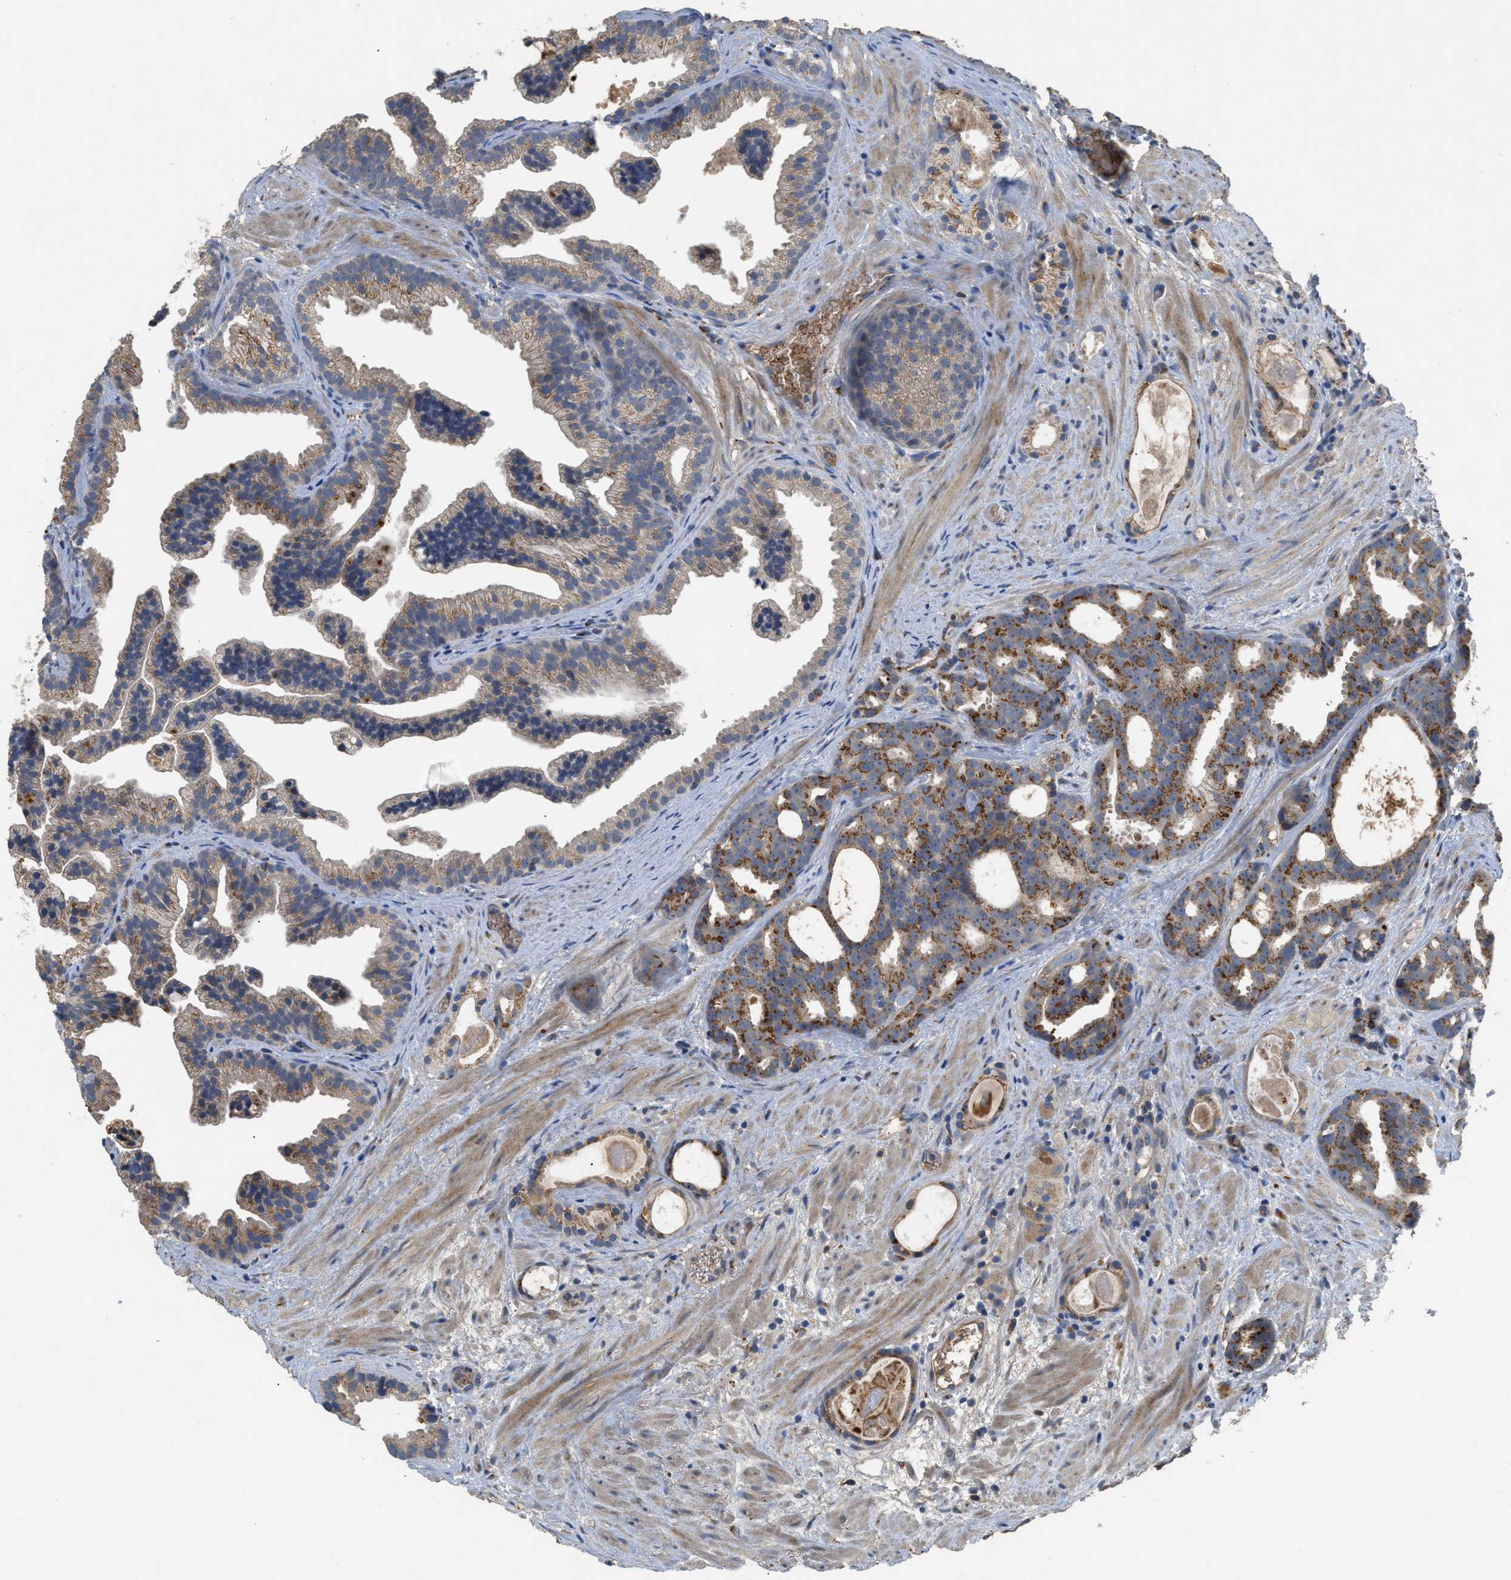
{"staining": {"intensity": "moderate", "quantity": ">75%", "location": "cytoplasmic/membranous"}, "tissue": "prostate cancer", "cell_type": "Tumor cells", "image_type": "cancer", "snomed": [{"axis": "morphology", "description": "Adenocarcinoma, Low grade"}, {"axis": "topography", "description": "Prostate"}], "caption": "IHC staining of low-grade adenocarcinoma (prostate), which shows medium levels of moderate cytoplasmic/membranous expression in approximately >75% of tumor cells indicating moderate cytoplasmic/membranous protein positivity. The staining was performed using DAB (3,3'-diaminobenzidine) (brown) for protein detection and nuclei were counterstained in hematoxylin (blue).", "gene": "SIK2", "patient": {"sex": "male", "age": 89}}